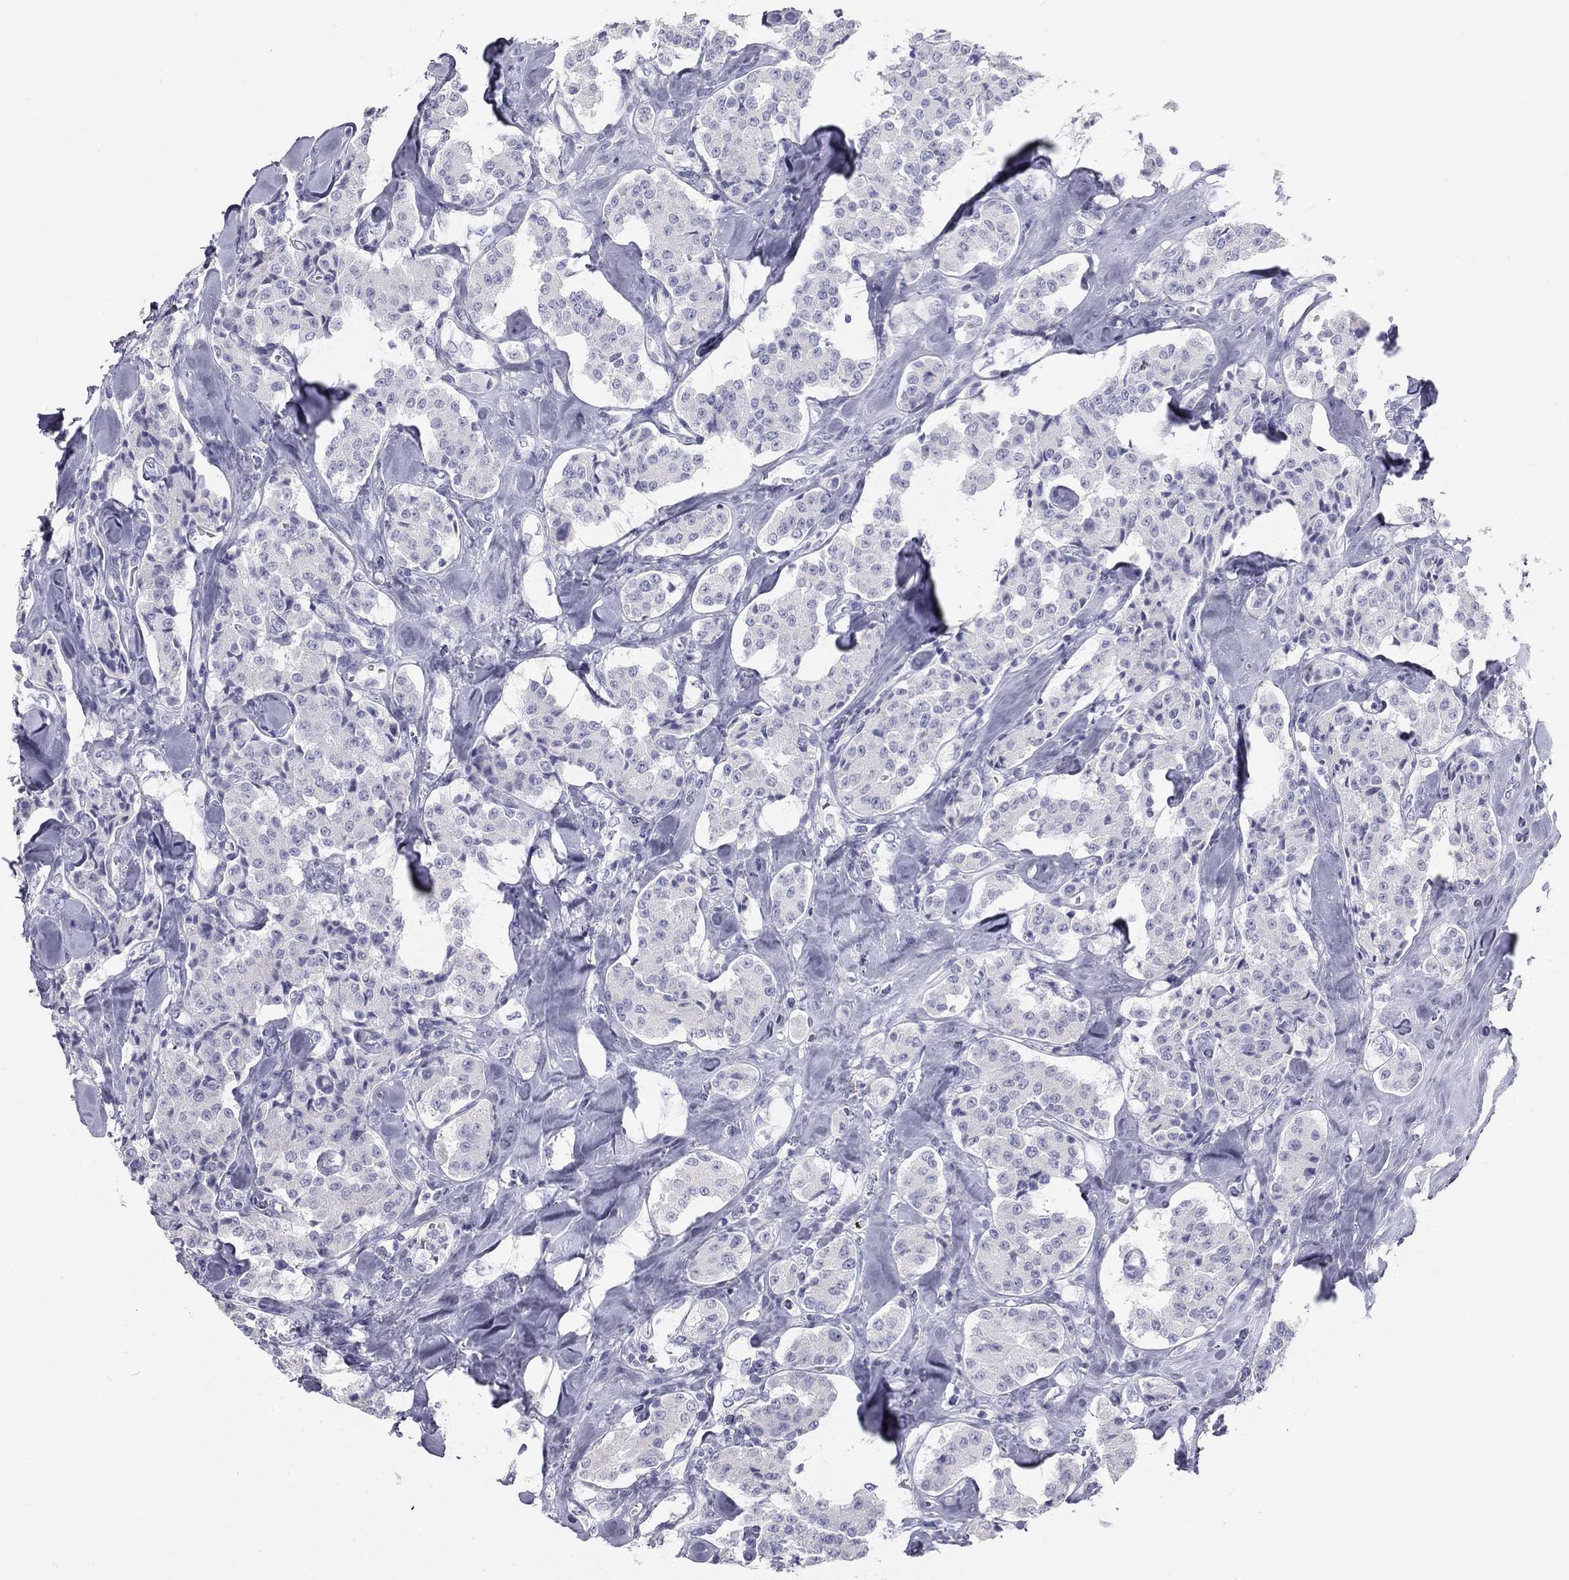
{"staining": {"intensity": "negative", "quantity": "none", "location": "none"}, "tissue": "carcinoid", "cell_type": "Tumor cells", "image_type": "cancer", "snomed": [{"axis": "morphology", "description": "Carcinoid, malignant, NOS"}, {"axis": "topography", "description": "Pancreas"}], "caption": "Tumor cells show no significant positivity in malignant carcinoid.", "gene": "SULT2B1", "patient": {"sex": "male", "age": 41}}